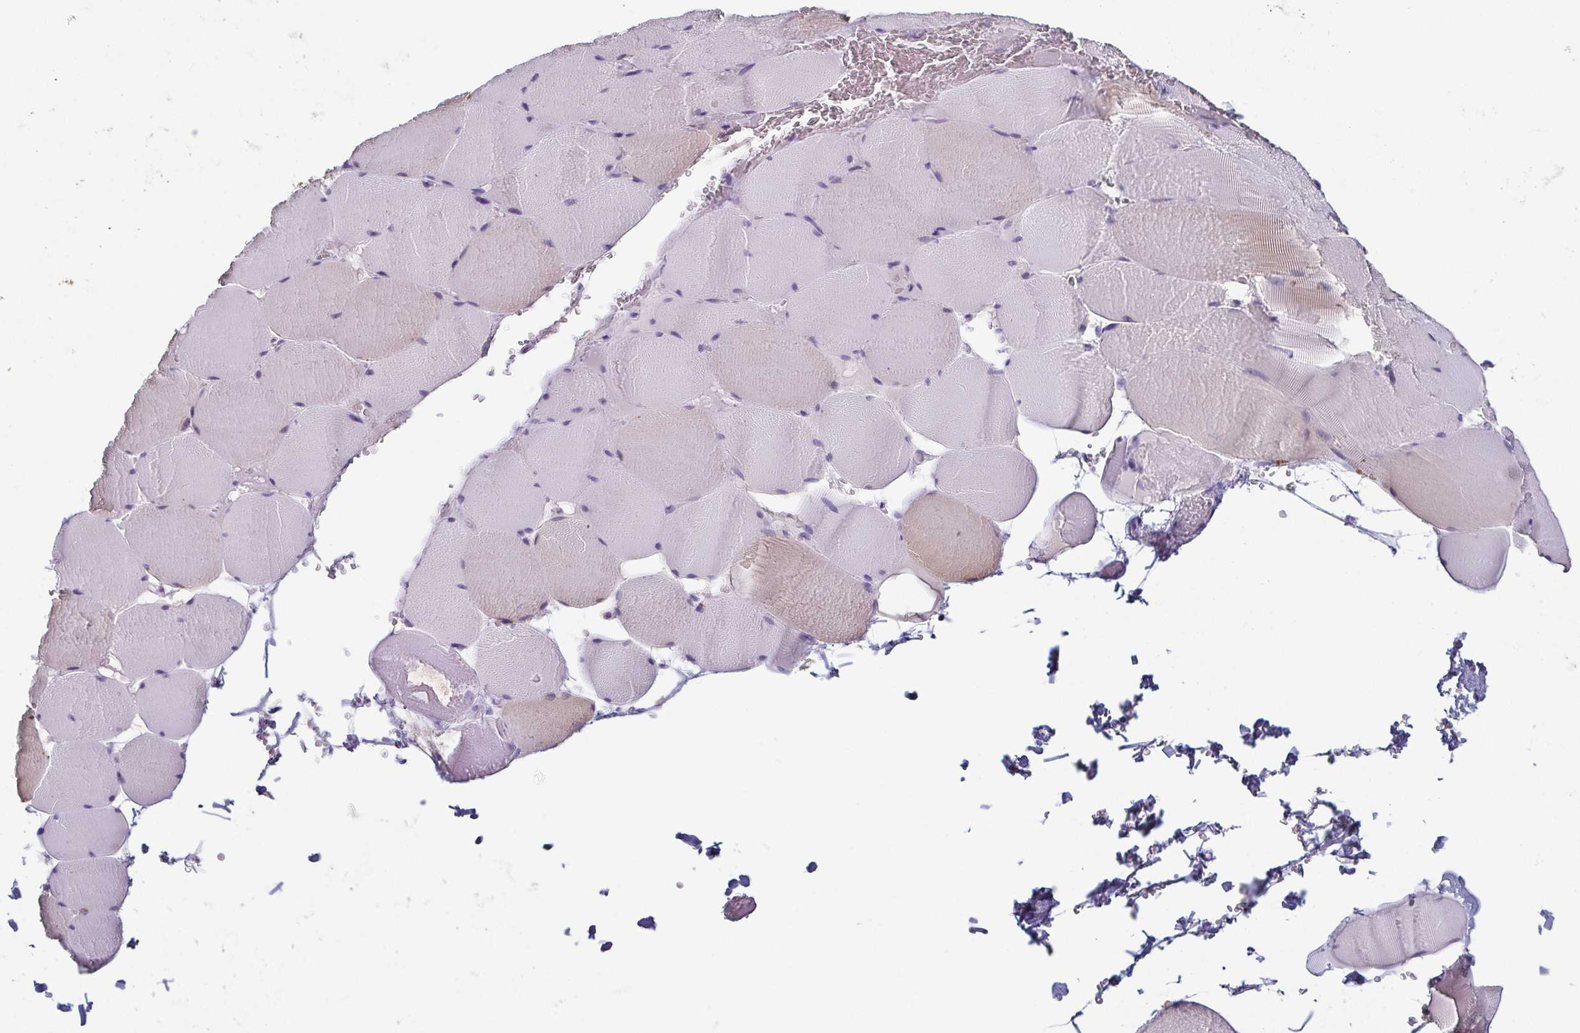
{"staining": {"intensity": "weak", "quantity": "<25%", "location": "cytoplasmic/membranous"}, "tissue": "skeletal muscle", "cell_type": "Myocytes", "image_type": "normal", "snomed": [{"axis": "morphology", "description": "Normal tissue, NOS"}, {"axis": "topography", "description": "Skeletal muscle"}, {"axis": "topography", "description": "Head-Neck"}], "caption": "Histopathology image shows no significant protein positivity in myocytes of normal skeletal muscle. (DAB (3,3'-diaminobenzidine) immunohistochemistry, high magnification).", "gene": "ITLN1", "patient": {"sex": "male", "age": 66}}